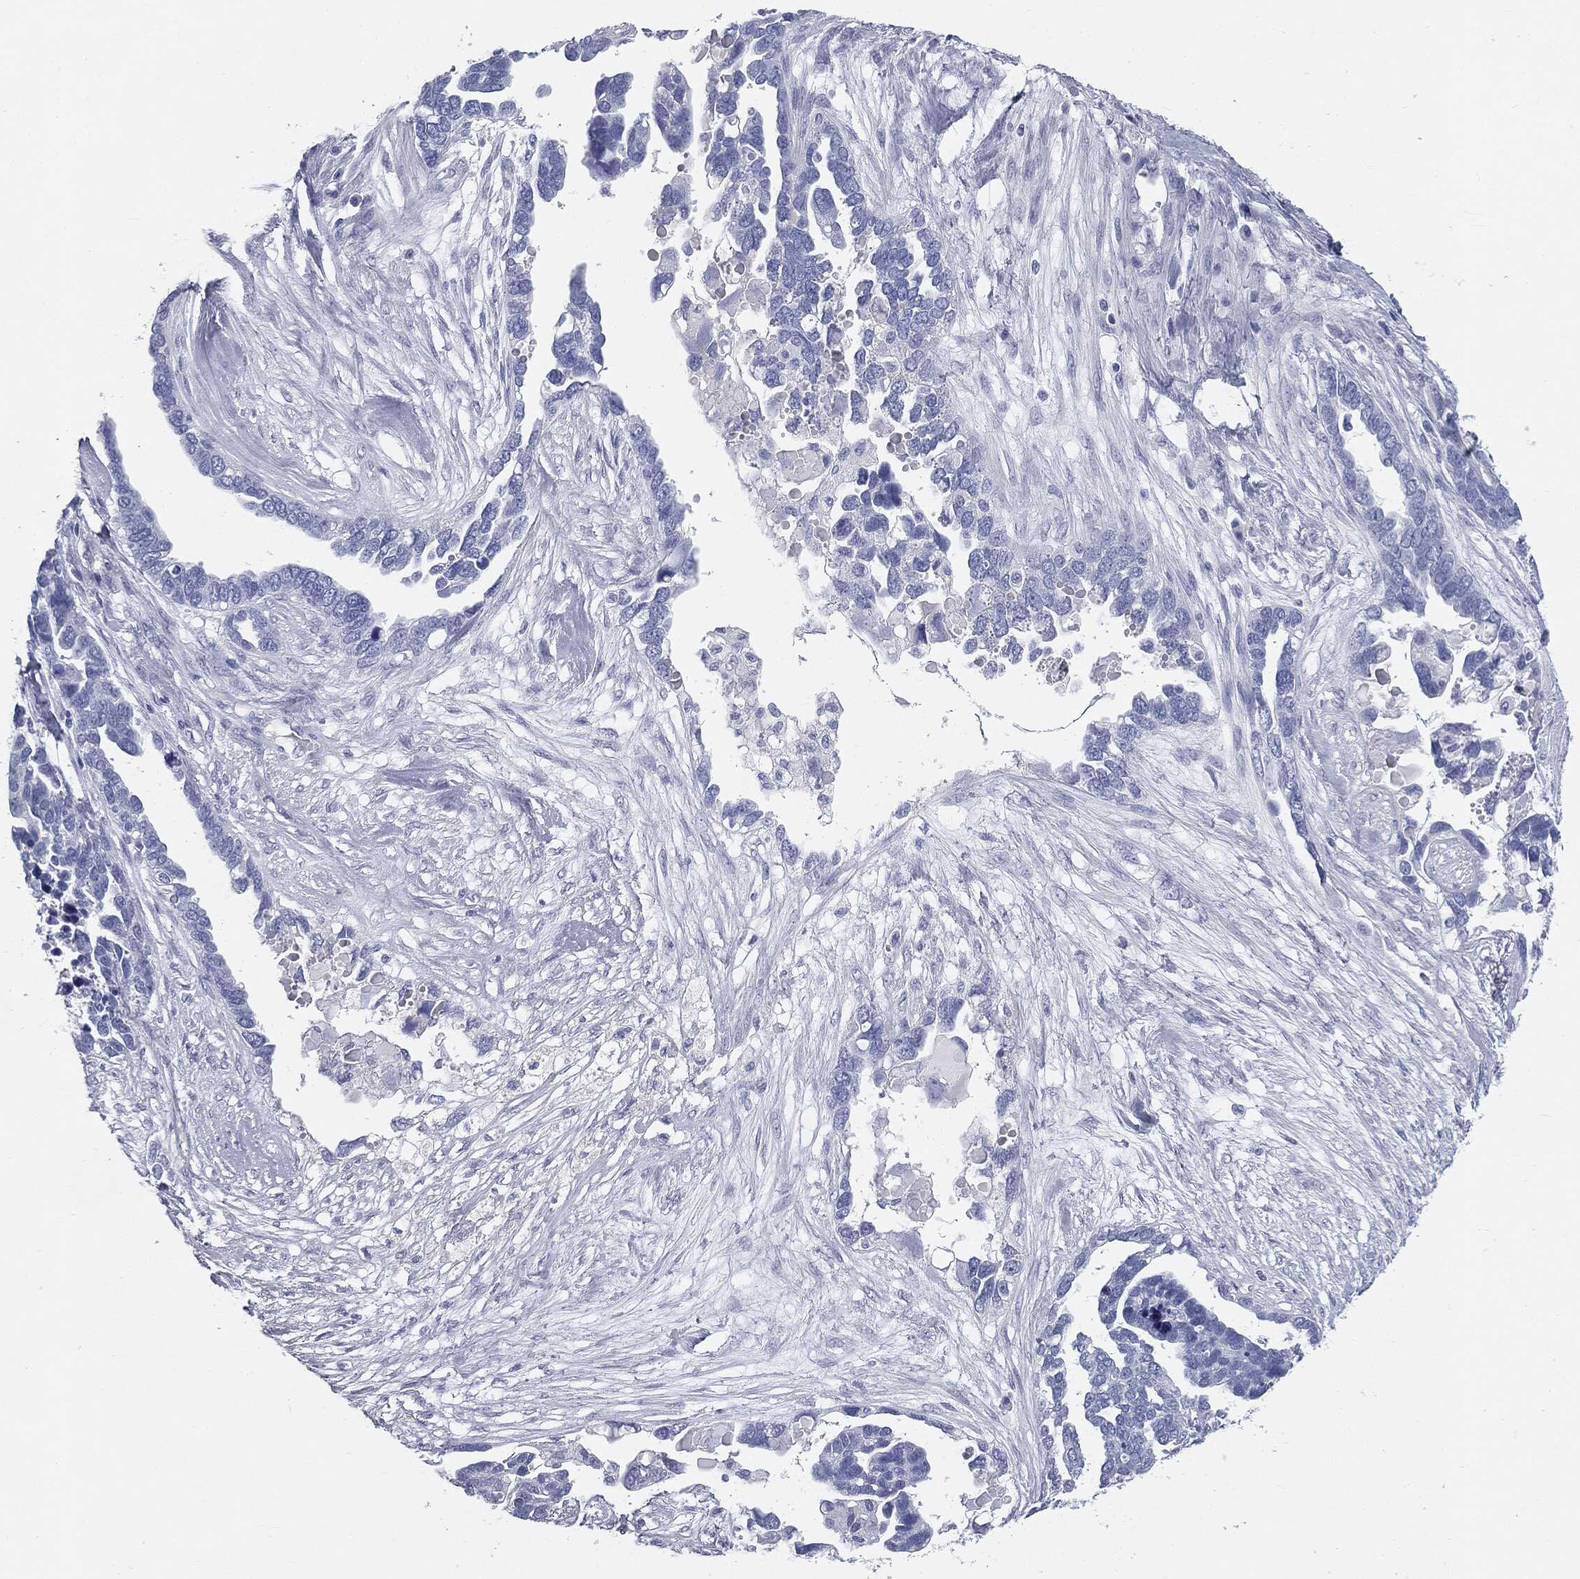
{"staining": {"intensity": "negative", "quantity": "none", "location": "none"}, "tissue": "ovarian cancer", "cell_type": "Tumor cells", "image_type": "cancer", "snomed": [{"axis": "morphology", "description": "Cystadenocarcinoma, serous, NOS"}, {"axis": "topography", "description": "Ovary"}], "caption": "Serous cystadenocarcinoma (ovarian) stained for a protein using immunohistochemistry (IHC) displays no expression tumor cells.", "gene": "CUZD1", "patient": {"sex": "female", "age": 54}}